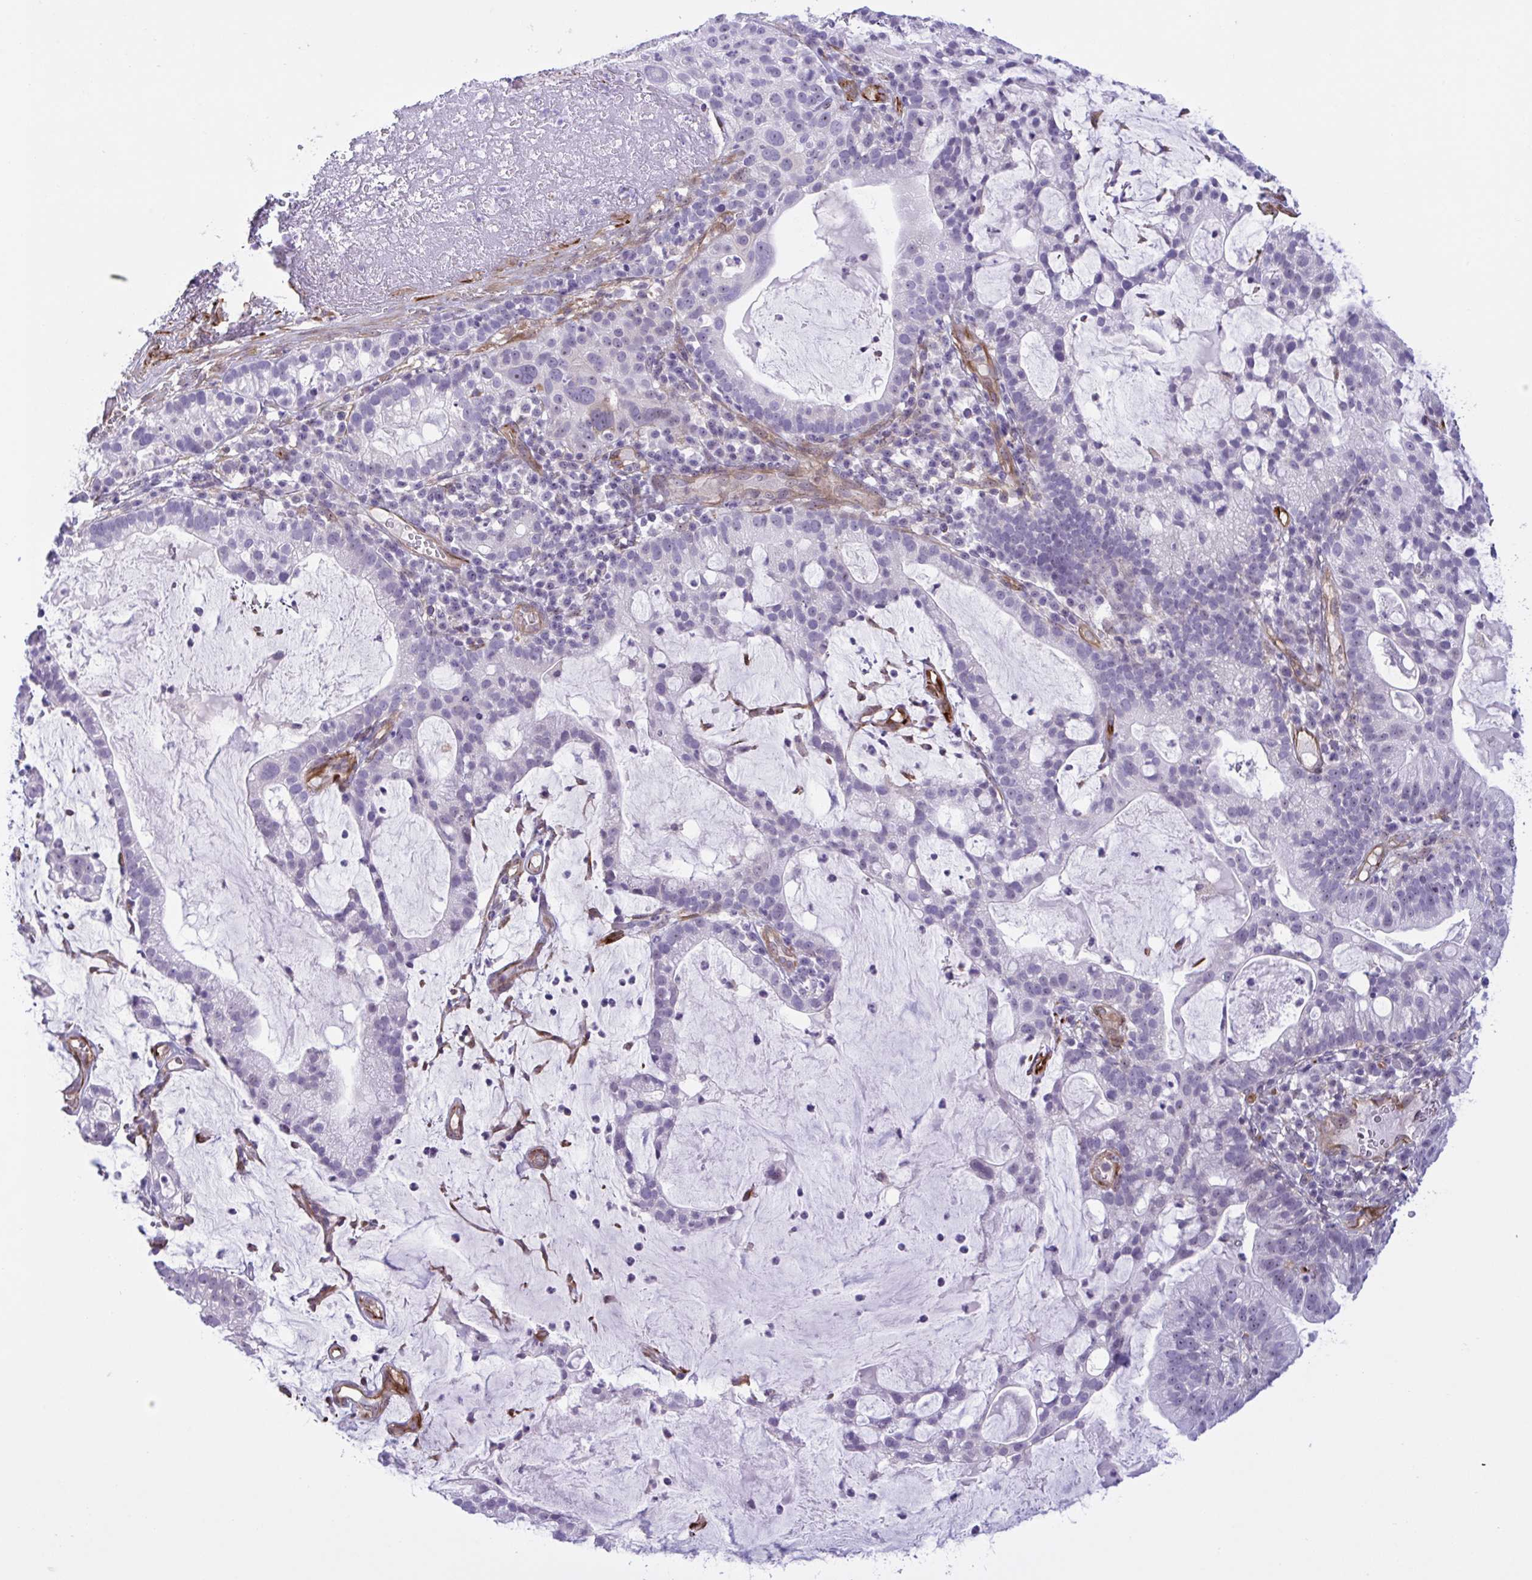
{"staining": {"intensity": "negative", "quantity": "none", "location": "none"}, "tissue": "cervical cancer", "cell_type": "Tumor cells", "image_type": "cancer", "snomed": [{"axis": "morphology", "description": "Adenocarcinoma, NOS"}, {"axis": "topography", "description": "Cervix"}], "caption": "DAB (3,3'-diaminobenzidine) immunohistochemical staining of adenocarcinoma (cervical) reveals no significant positivity in tumor cells. (Immunohistochemistry (ihc), brightfield microscopy, high magnification).", "gene": "PRRT4", "patient": {"sex": "female", "age": 41}}